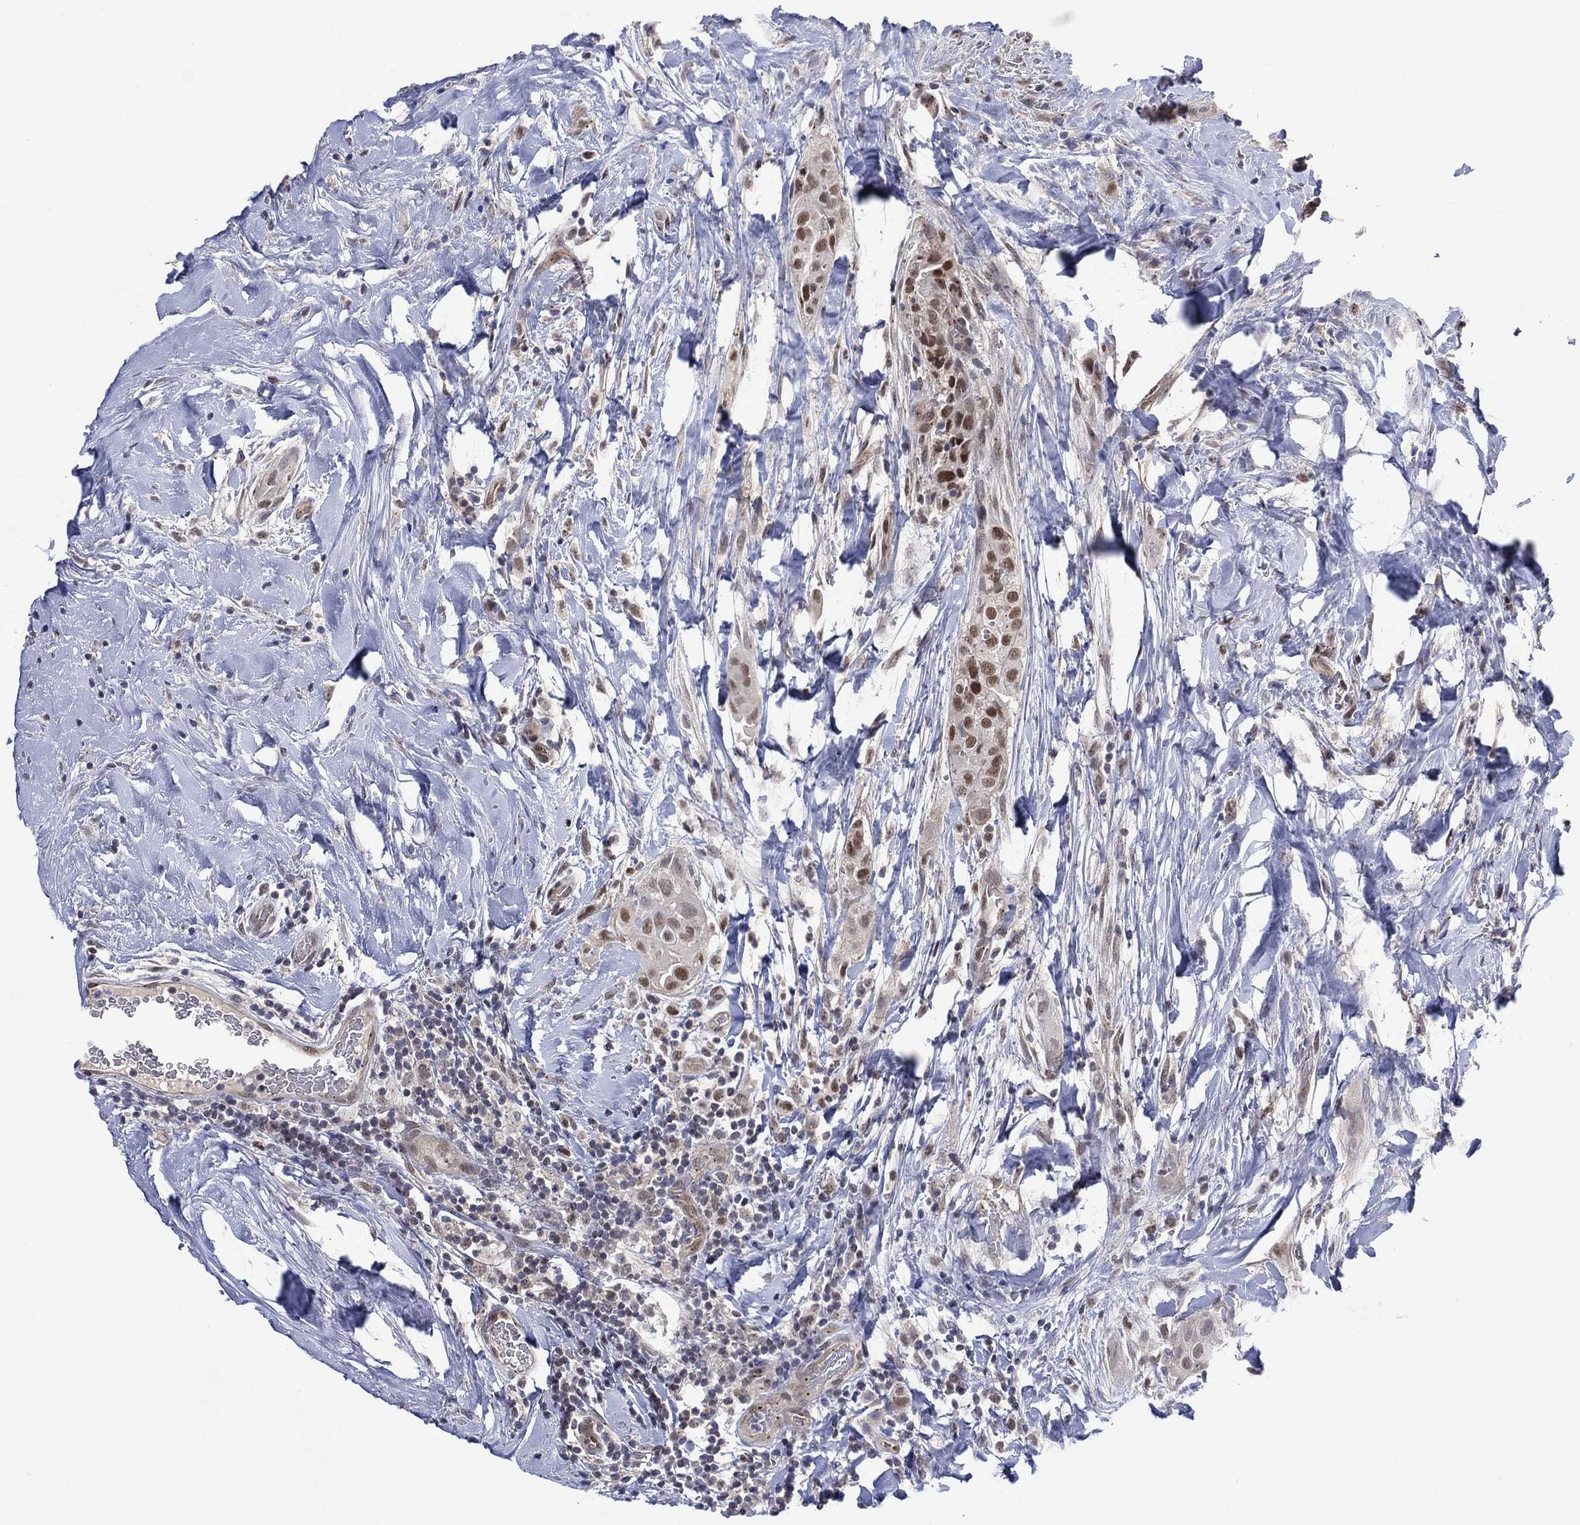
{"staining": {"intensity": "moderate", "quantity": "25%-75%", "location": "nuclear"}, "tissue": "thyroid cancer", "cell_type": "Tumor cells", "image_type": "cancer", "snomed": [{"axis": "morphology", "description": "Papillary adenocarcinoma, NOS"}, {"axis": "topography", "description": "Thyroid gland"}], "caption": "IHC histopathology image of papillary adenocarcinoma (thyroid) stained for a protein (brown), which demonstrates medium levels of moderate nuclear positivity in approximately 25%-75% of tumor cells.", "gene": "GSE1", "patient": {"sex": "male", "age": 61}}